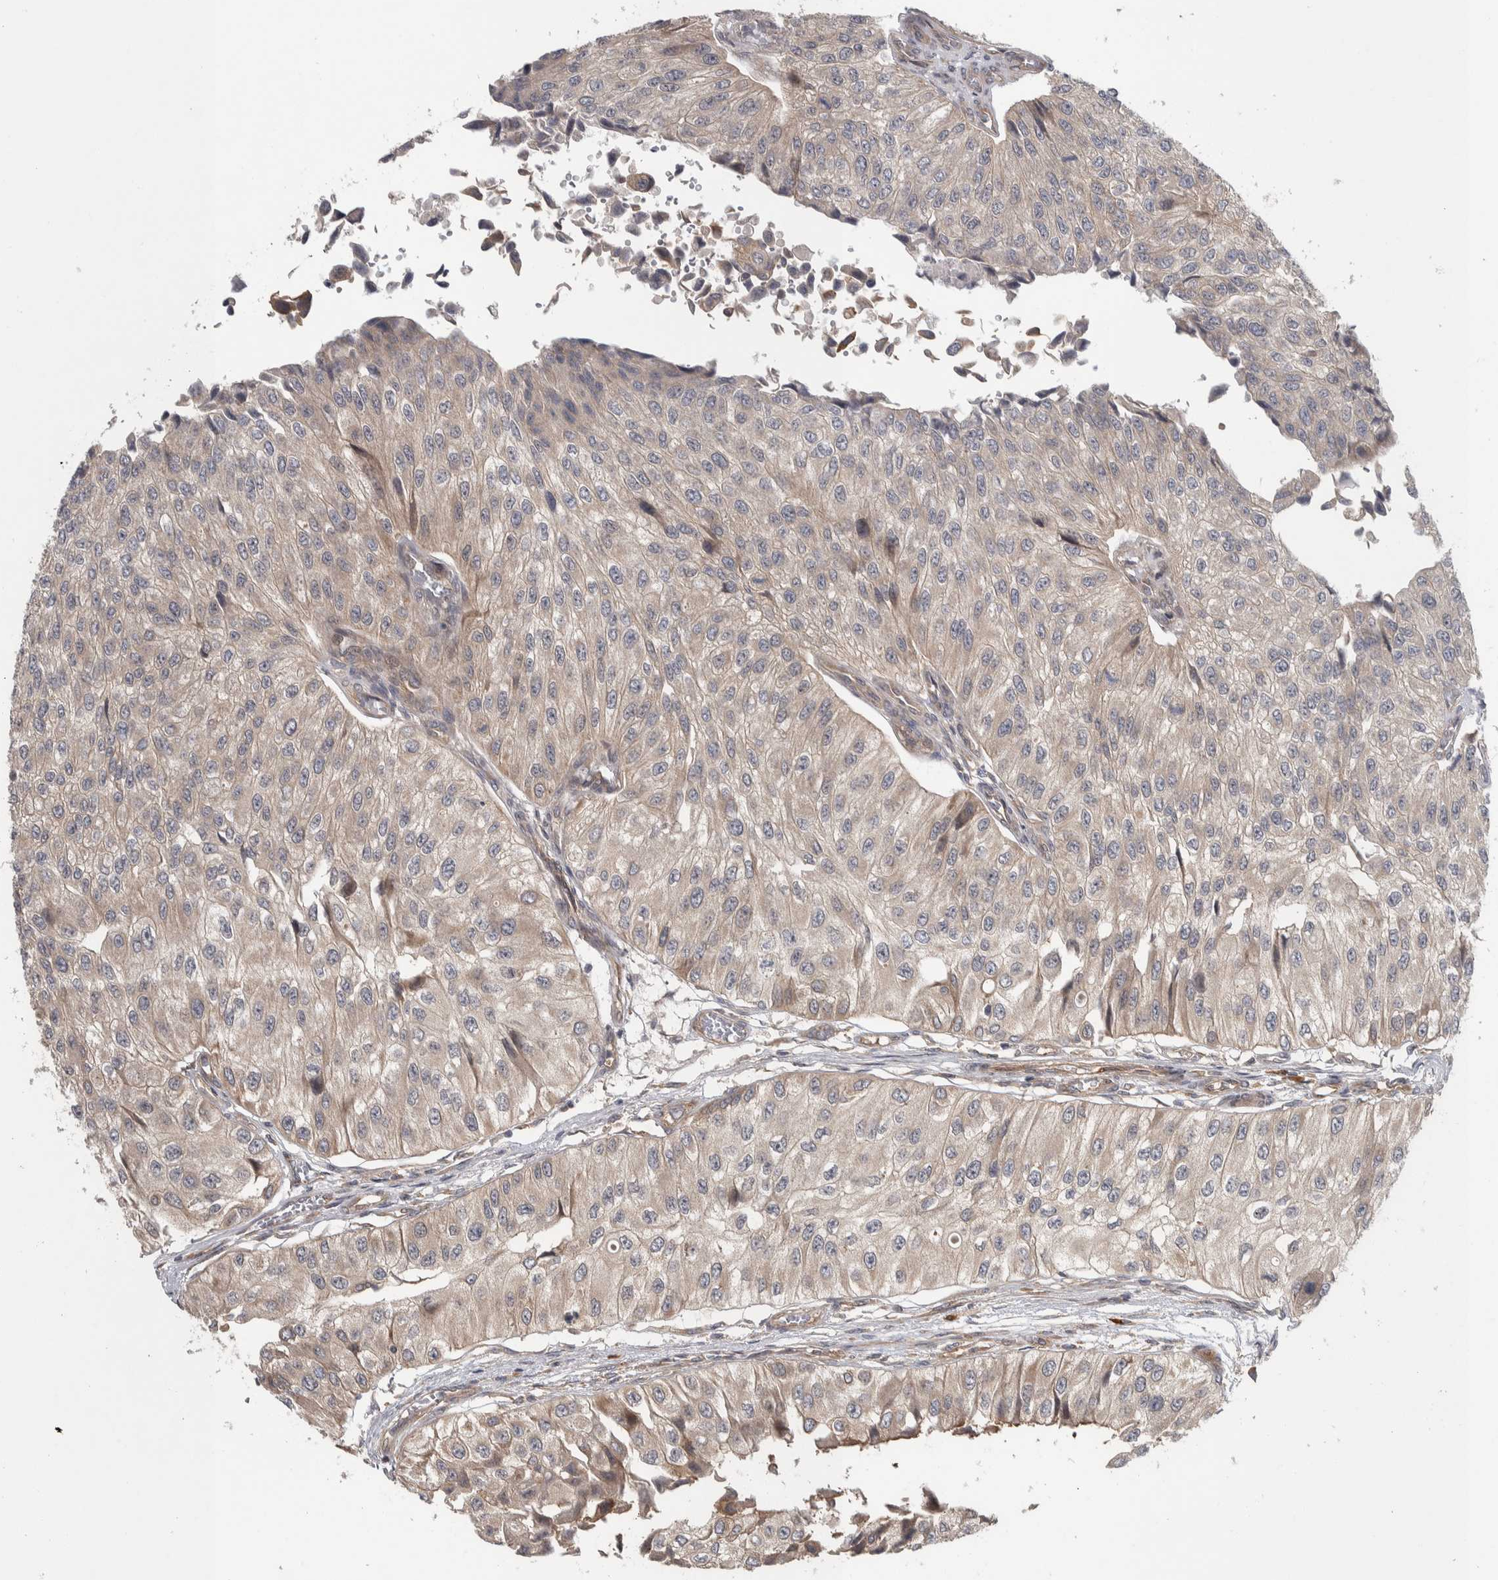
{"staining": {"intensity": "weak", "quantity": "25%-75%", "location": "cytoplasmic/membranous"}, "tissue": "urothelial cancer", "cell_type": "Tumor cells", "image_type": "cancer", "snomed": [{"axis": "morphology", "description": "Urothelial carcinoma, High grade"}, {"axis": "topography", "description": "Kidney"}, {"axis": "topography", "description": "Urinary bladder"}], "caption": "Human high-grade urothelial carcinoma stained for a protein (brown) shows weak cytoplasmic/membranous positive expression in approximately 25%-75% of tumor cells.", "gene": "TBC1D31", "patient": {"sex": "male", "age": 77}}